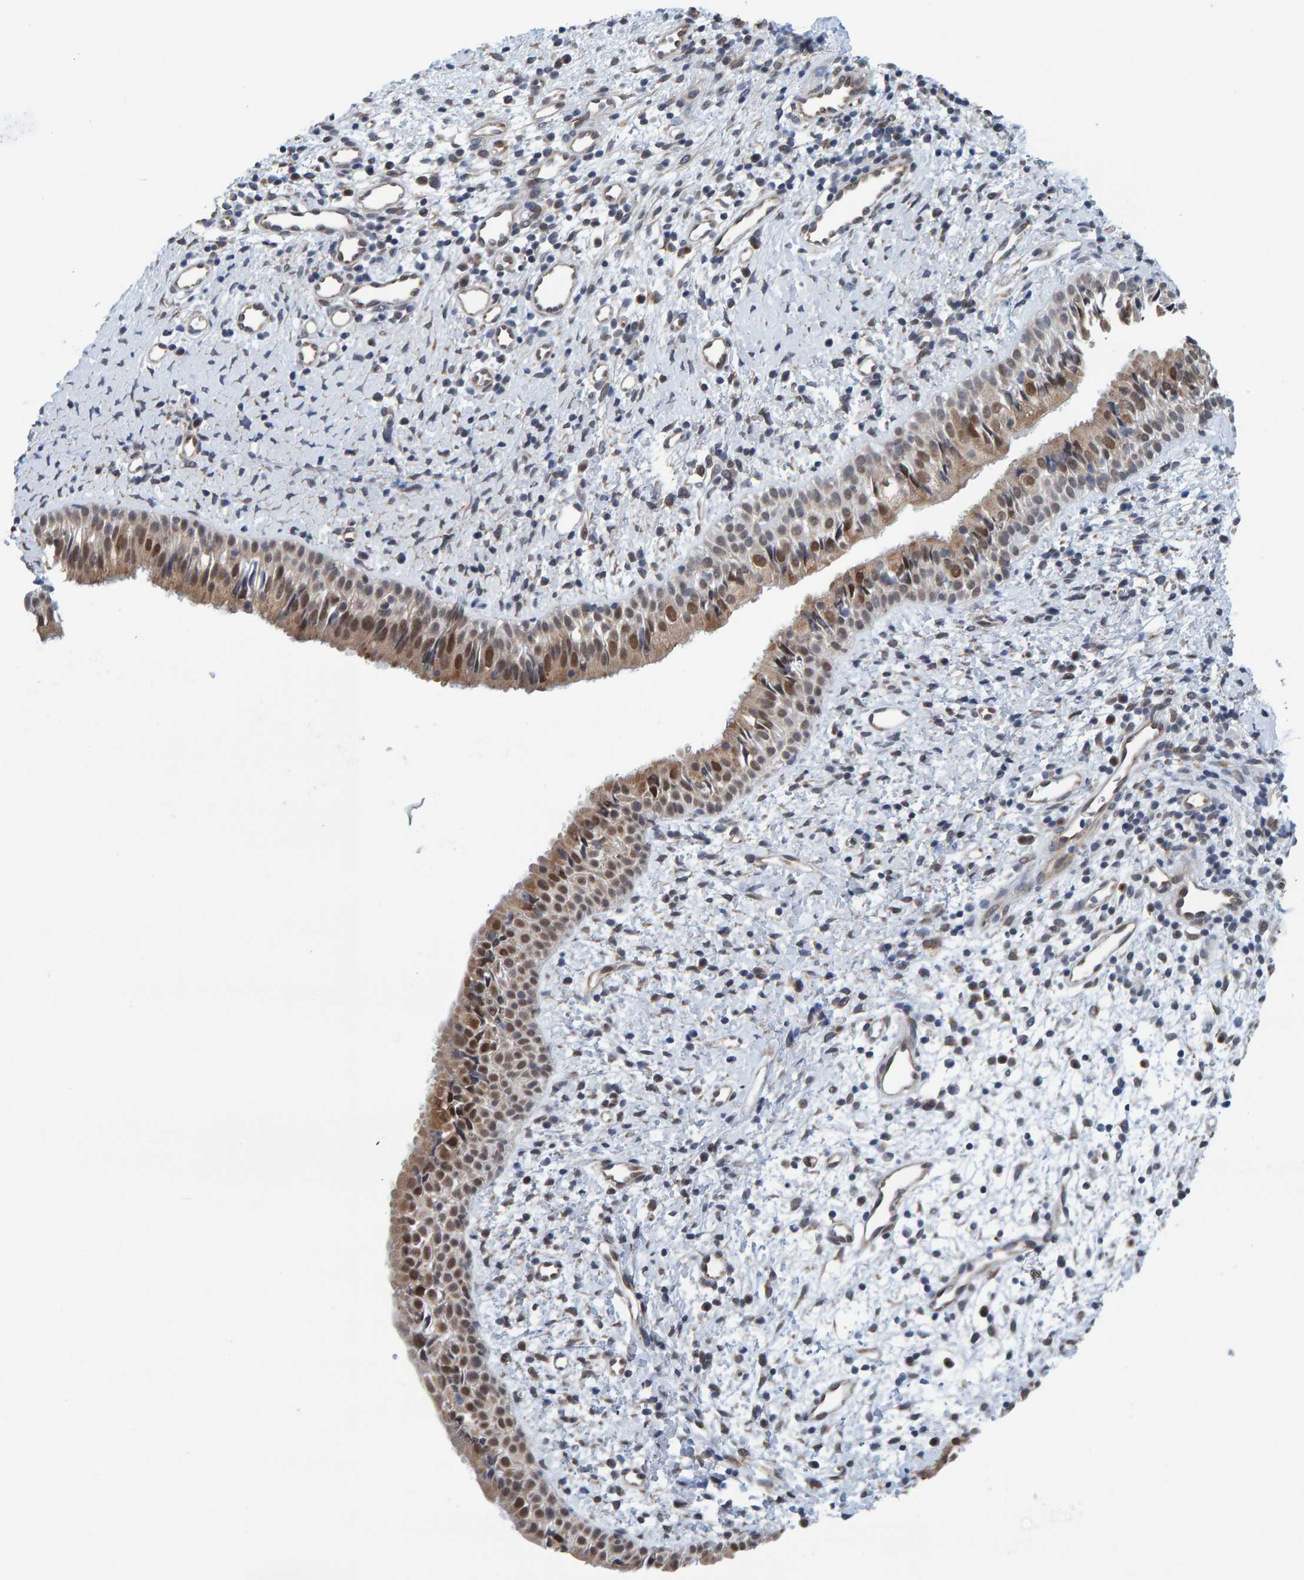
{"staining": {"intensity": "moderate", "quantity": ">75%", "location": "cytoplasmic/membranous,nuclear"}, "tissue": "nasopharynx", "cell_type": "Respiratory epithelial cells", "image_type": "normal", "snomed": [{"axis": "morphology", "description": "Normal tissue, NOS"}, {"axis": "topography", "description": "Nasopharynx"}], "caption": "IHC (DAB) staining of benign human nasopharynx displays moderate cytoplasmic/membranous,nuclear protein staining in about >75% of respiratory epithelial cells. IHC stains the protein in brown and the nuclei are stained blue.", "gene": "SCRN2", "patient": {"sex": "male", "age": 22}}